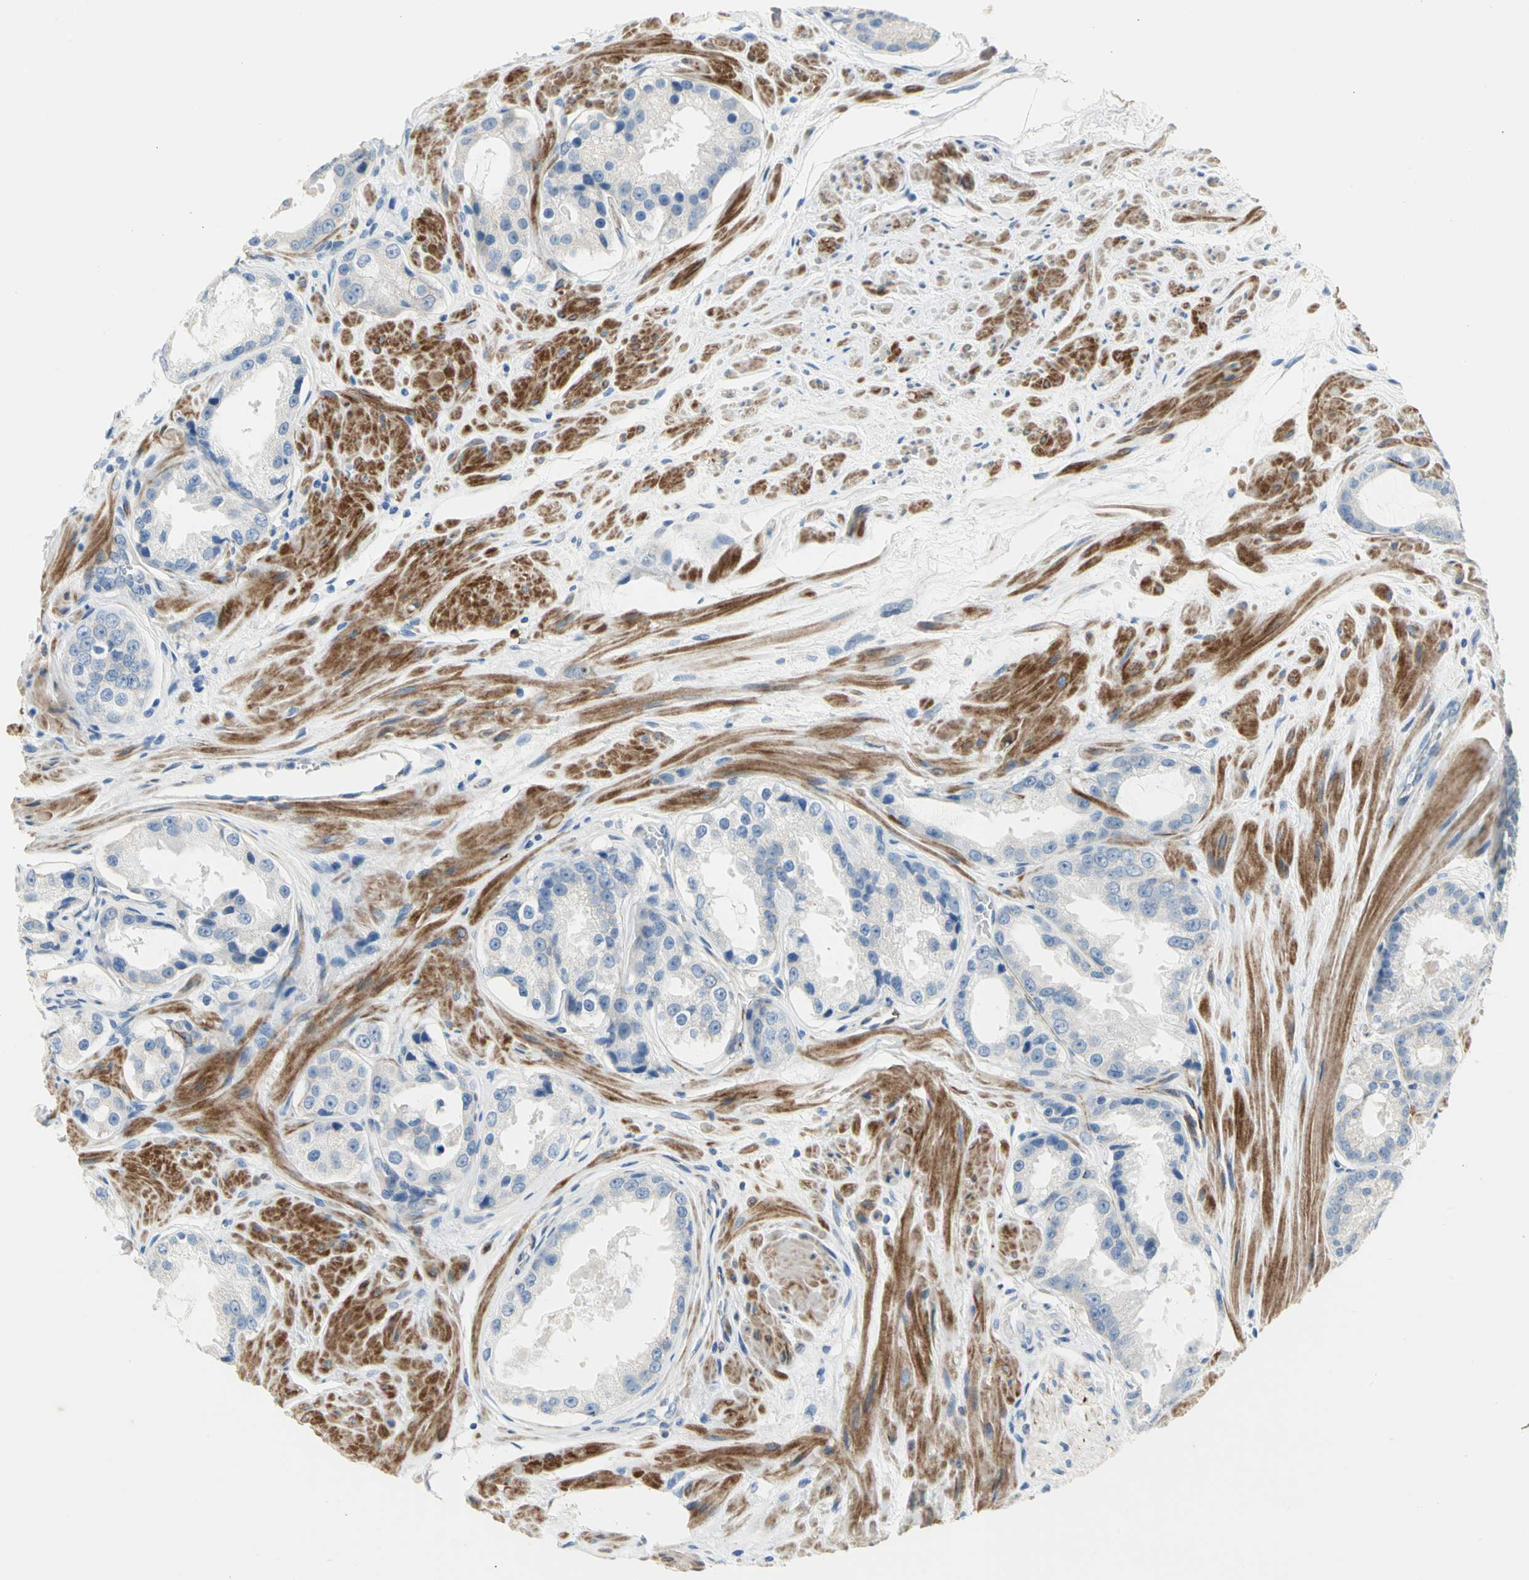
{"staining": {"intensity": "negative", "quantity": "none", "location": "none"}, "tissue": "prostate cancer", "cell_type": "Tumor cells", "image_type": "cancer", "snomed": [{"axis": "morphology", "description": "Adenocarcinoma, Medium grade"}, {"axis": "topography", "description": "Prostate"}], "caption": "Human prostate cancer (adenocarcinoma (medium-grade)) stained for a protein using immunohistochemistry demonstrates no positivity in tumor cells.", "gene": "ALOX15", "patient": {"sex": "male", "age": 60}}